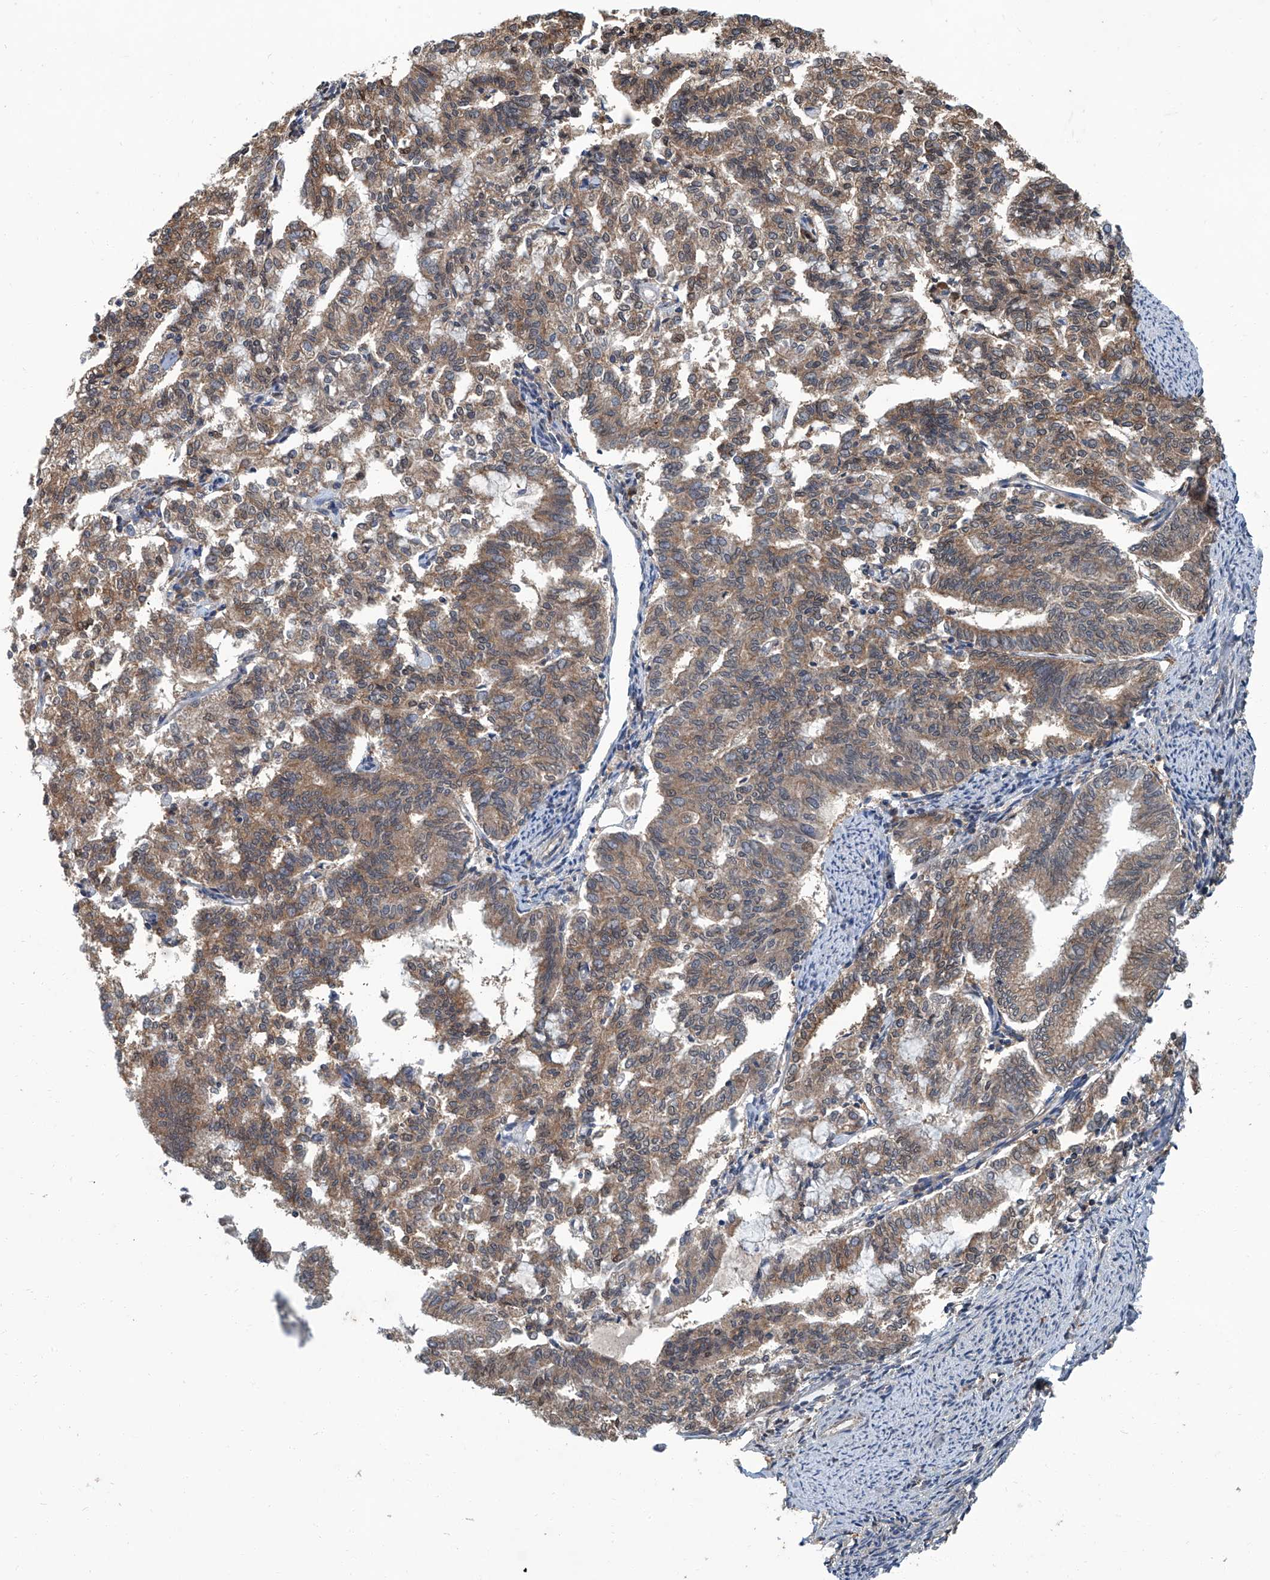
{"staining": {"intensity": "moderate", "quantity": ">75%", "location": "cytoplasmic/membranous"}, "tissue": "endometrial cancer", "cell_type": "Tumor cells", "image_type": "cancer", "snomed": [{"axis": "morphology", "description": "Adenocarcinoma, NOS"}, {"axis": "topography", "description": "Endometrium"}], "caption": "DAB (3,3'-diaminobenzidine) immunohistochemical staining of endometrial cancer (adenocarcinoma) shows moderate cytoplasmic/membranous protein positivity in approximately >75% of tumor cells.", "gene": "CLK1", "patient": {"sex": "female", "age": 79}}